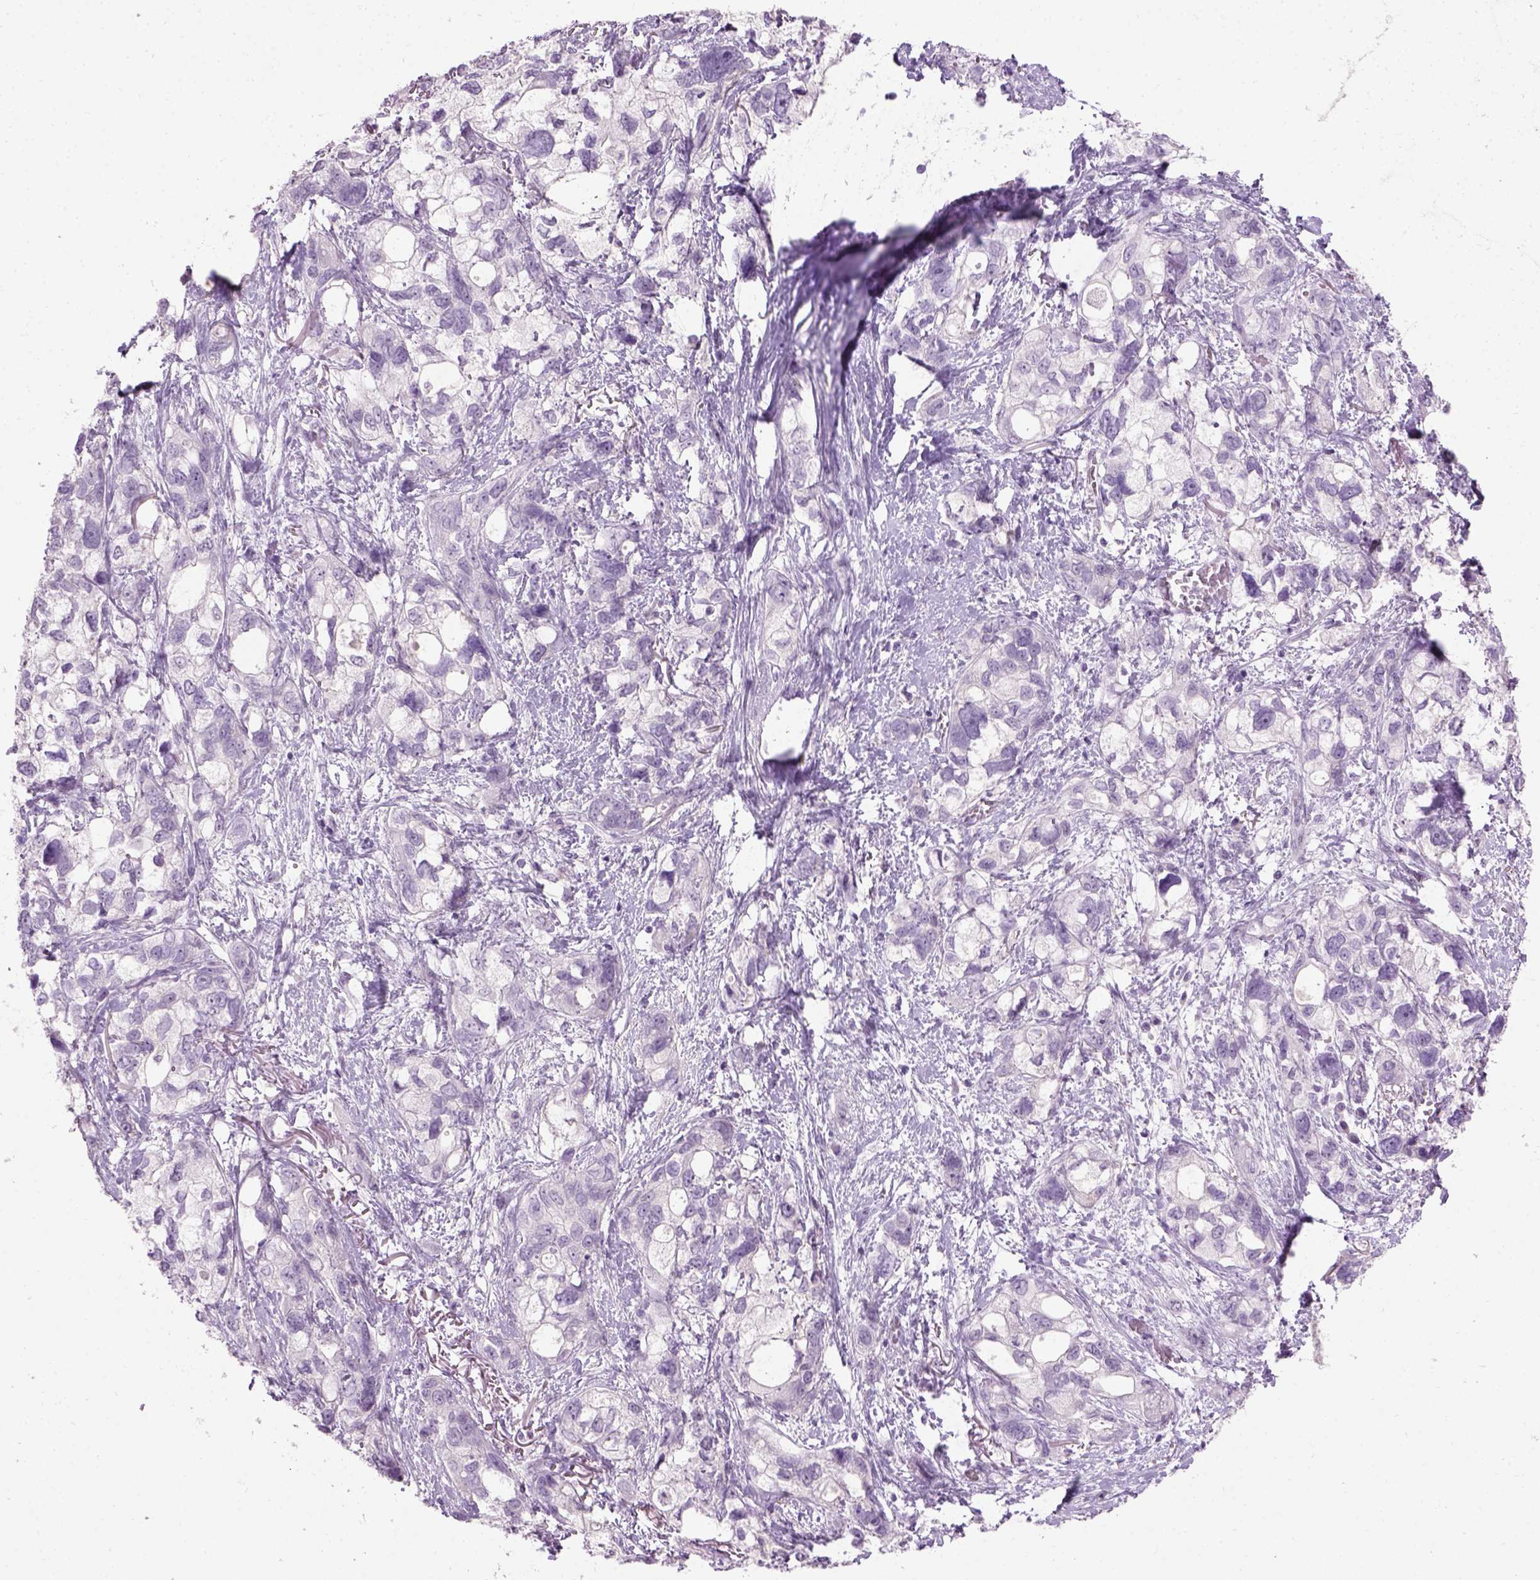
{"staining": {"intensity": "negative", "quantity": "none", "location": "none"}, "tissue": "stomach cancer", "cell_type": "Tumor cells", "image_type": "cancer", "snomed": [{"axis": "morphology", "description": "Adenocarcinoma, NOS"}, {"axis": "topography", "description": "Stomach, upper"}], "caption": "A high-resolution histopathology image shows immunohistochemistry (IHC) staining of adenocarcinoma (stomach), which displays no significant expression in tumor cells.", "gene": "GABRB2", "patient": {"sex": "female", "age": 81}}